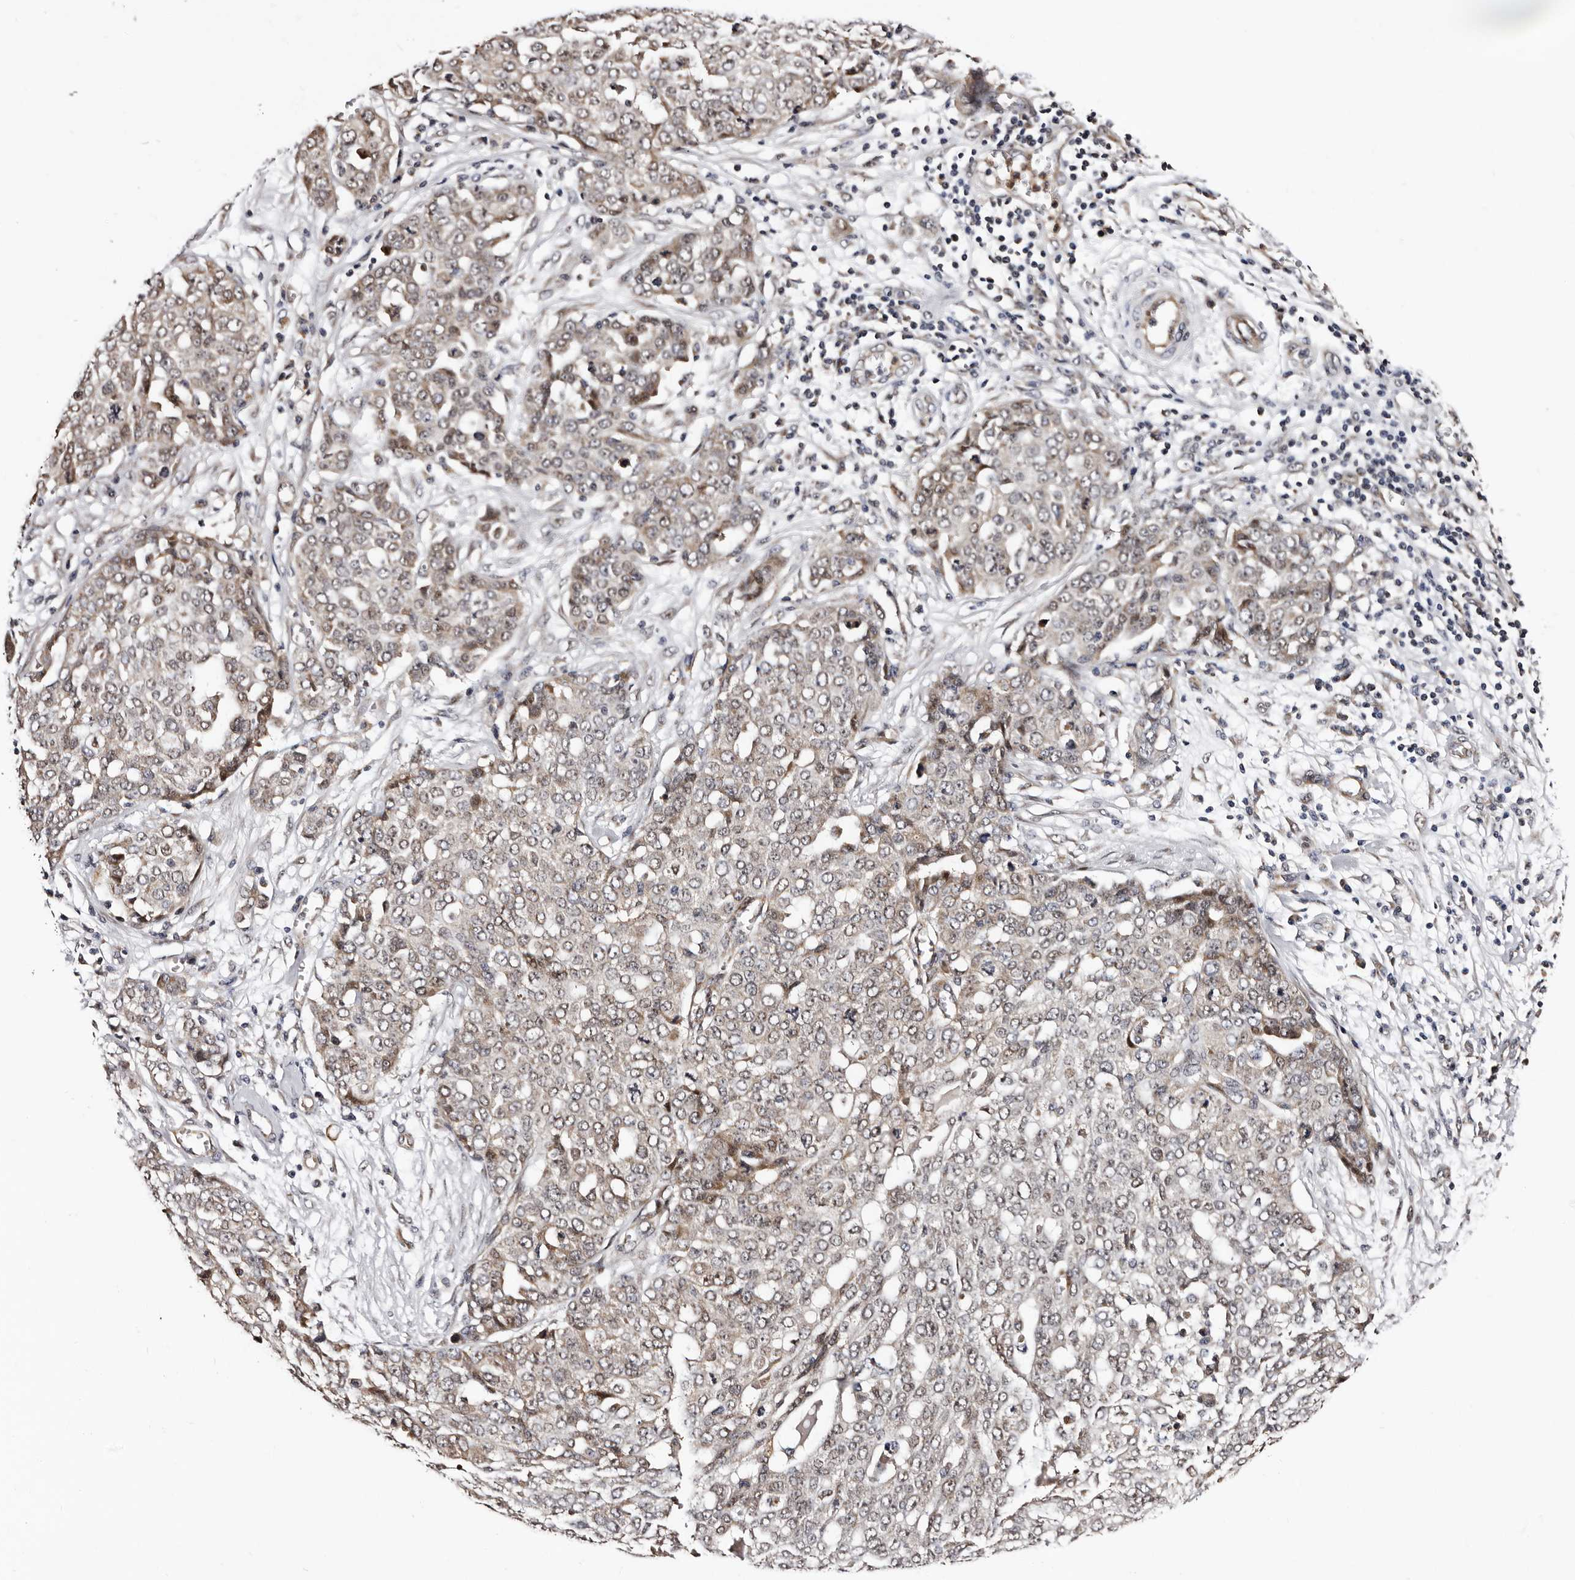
{"staining": {"intensity": "weak", "quantity": "25%-75%", "location": "cytoplasmic/membranous"}, "tissue": "ovarian cancer", "cell_type": "Tumor cells", "image_type": "cancer", "snomed": [{"axis": "morphology", "description": "Cystadenocarcinoma, serous, NOS"}, {"axis": "topography", "description": "Soft tissue"}, {"axis": "topography", "description": "Ovary"}], "caption": "Immunohistochemistry (IHC) (DAB) staining of human ovarian cancer (serous cystadenocarcinoma) shows weak cytoplasmic/membranous protein expression in about 25%-75% of tumor cells.", "gene": "GLRX3", "patient": {"sex": "female", "age": 57}}